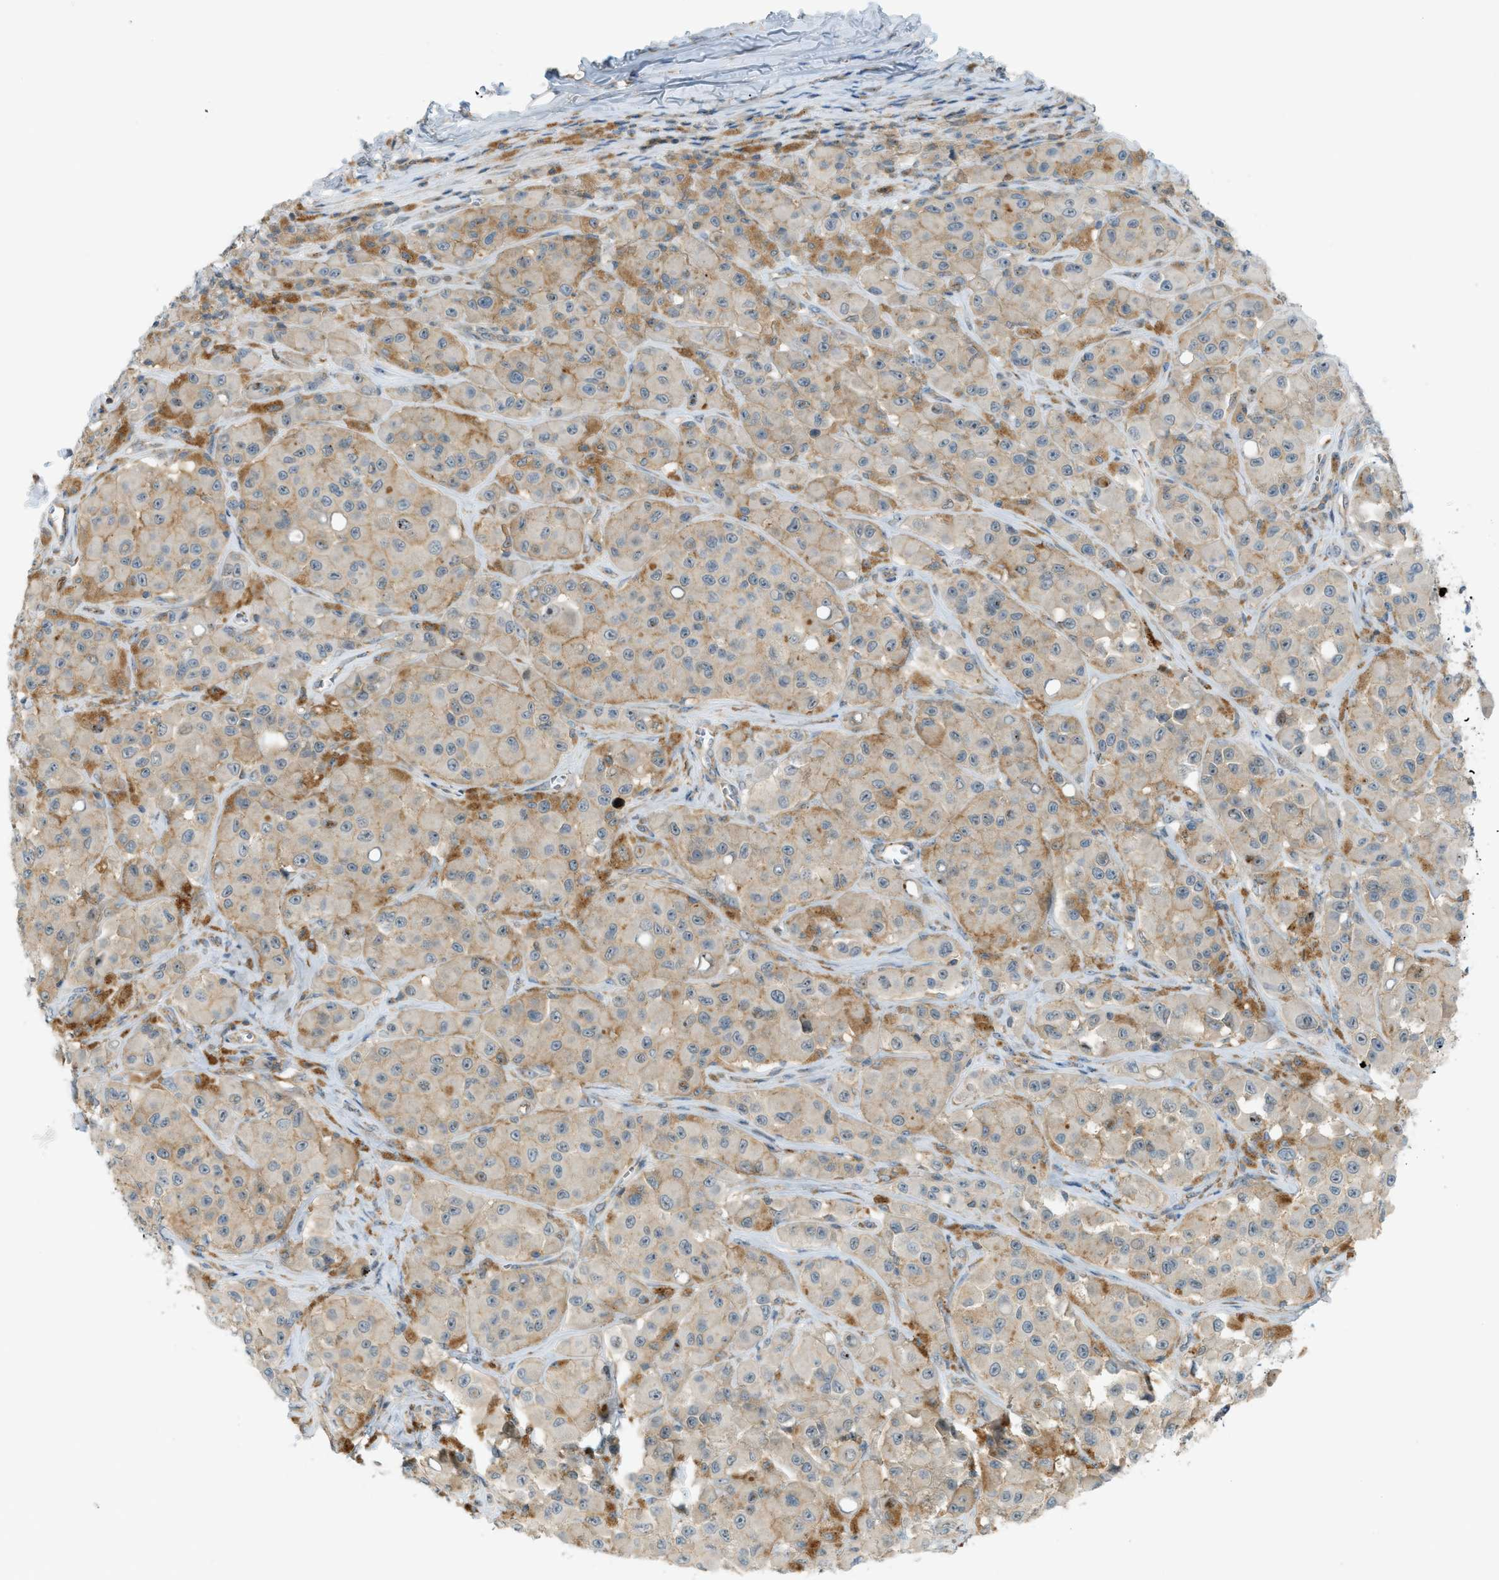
{"staining": {"intensity": "weak", "quantity": "25%-75%", "location": "cytoplasmic/membranous"}, "tissue": "melanoma", "cell_type": "Tumor cells", "image_type": "cancer", "snomed": [{"axis": "morphology", "description": "Malignant melanoma, NOS"}, {"axis": "topography", "description": "Skin"}], "caption": "A low amount of weak cytoplasmic/membranous staining is identified in about 25%-75% of tumor cells in melanoma tissue.", "gene": "GRK6", "patient": {"sex": "male", "age": 84}}